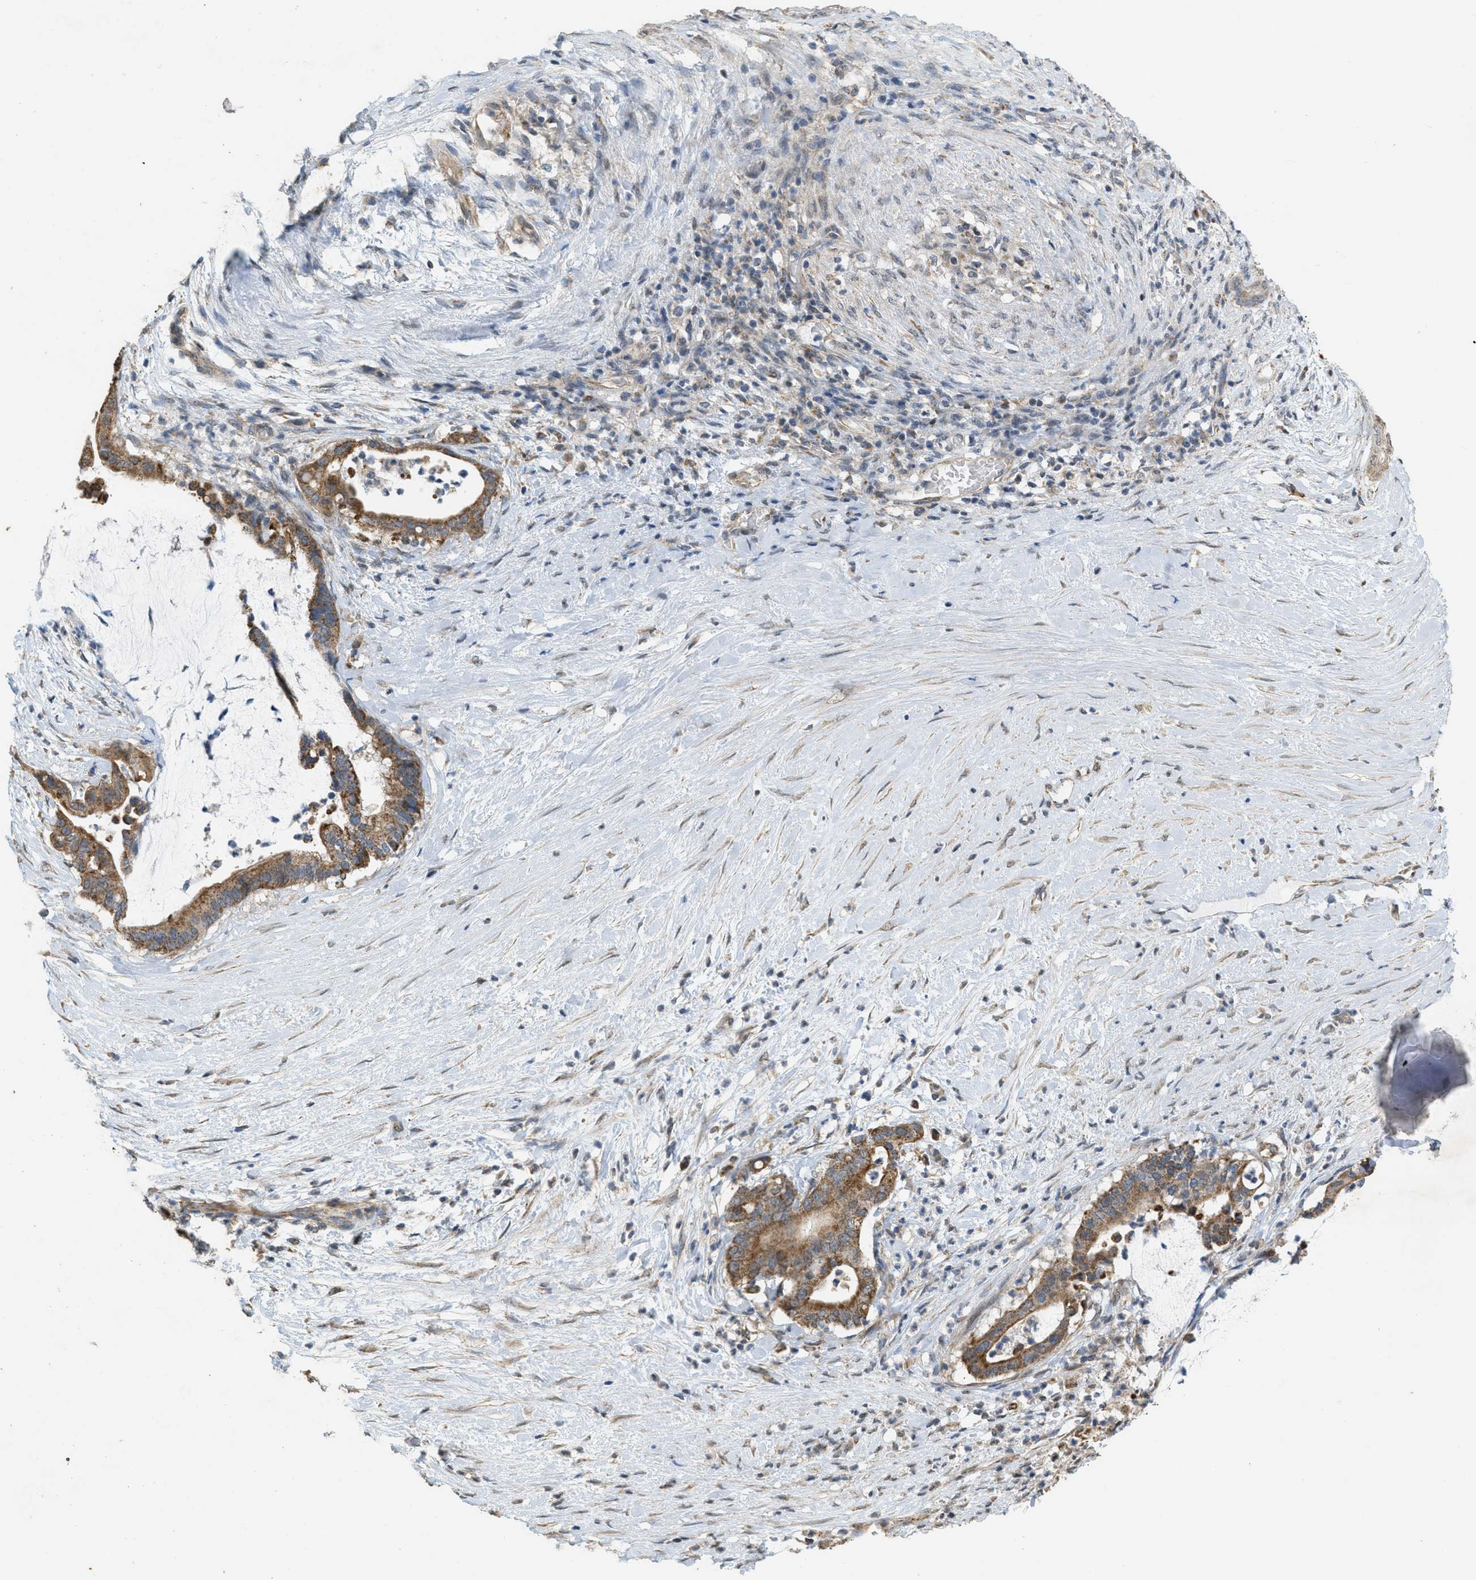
{"staining": {"intensity": "moderate", "quantity": ">75%", "location": "cytoplasmic/membranous"}, "tissue": "pancreatic cancer", "cell_type": "Tumor cells", "image_type": "cancer", "snomed": [{"axis": "morphology", "description": "Adenocarcinoma, NOS"}, {"axis": "topography", "description": "Pancreas"}], "caption": "Immunohistochemistry of human pancreatic cancer (adenocarcinoma) reveals medium levels of moderate cytoplasmic/membranous positivity in approximately >75% of tumor cells.", "gene": "KCNA4", "patient": {"sex": "male", "age": 41}}